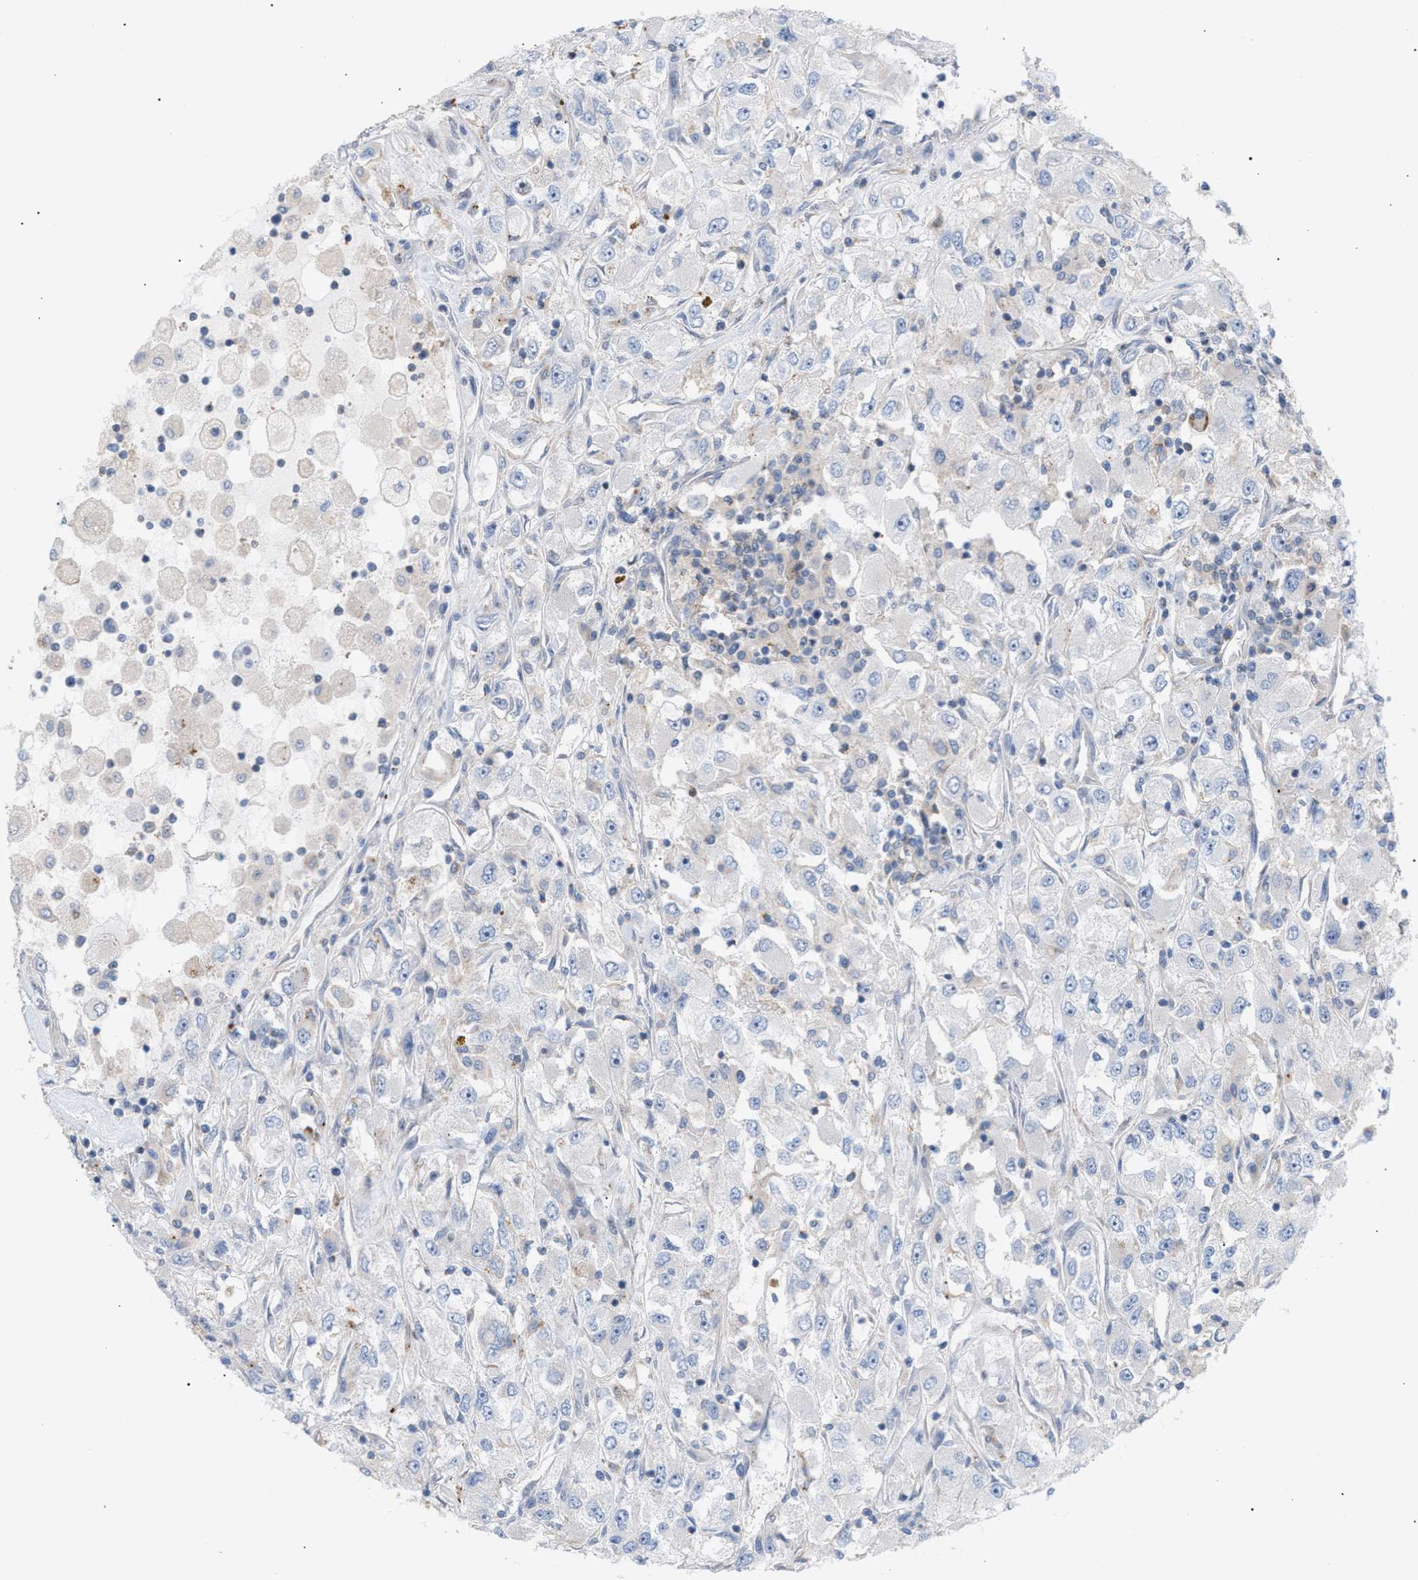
{"staining": {"intensity": "negative", "quantity": "none", "location": "none"}, "tissue": "renal cancer", "cell_type": "Tumor cells", "image_type": "cancer", "snomed": [{"axis": "morphology", "description": "Adenocarcinoma, NOS"}, {"axis": "topography", "description": "Kidney"}], "caption": "Renal cancer was stained to show a protein in brown. There is no significant expression in tumor cells.", "gene": "MBTD1", "patient": {"sex": "female", "age": 52}}